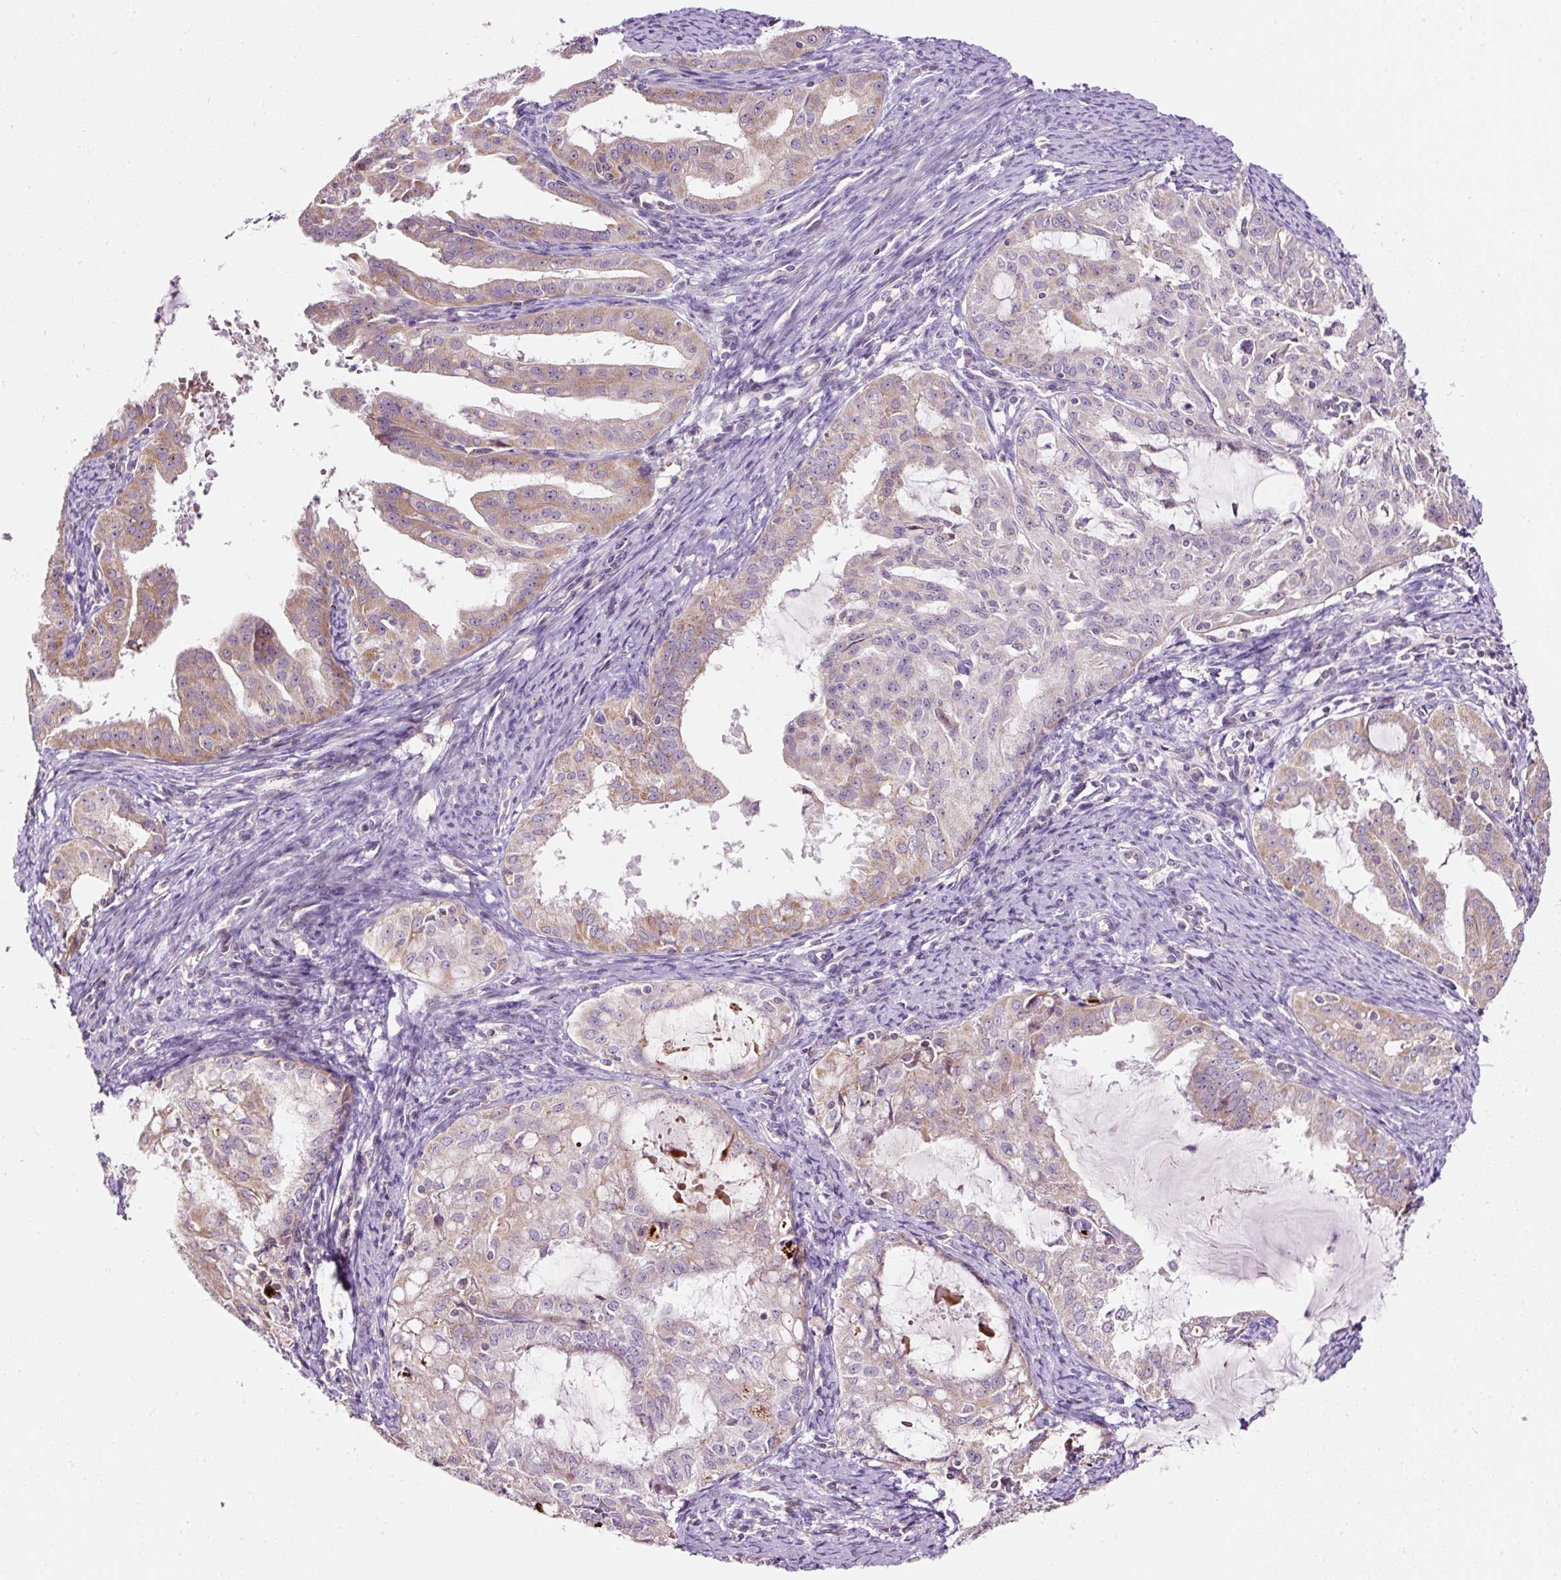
{"staining": {"intensity": "weak", "quantity": "25%-75%", "location": "cytoplasmic/membranous"}, "tissue": "endometrial cancer", "cell_type": "Tumor cells", "image_type": "cancer", "snomed": [{"axis": "morphology", "description": "Adenocarcinoma, NOS"}, {"axis": "topography", "description": "Endometrium"}], "caption": "High-power microscopy captured an IHC histopathology image of endometrial cancer (adenocarcinoma), revealing weak cytoplasmic/membranous expression in approximately 25%-75% of tumor cells. The staining is performed using DAB (3,3'-diaminobenzidine) brown chromogen to label protein expression. The nuclei are counter-stained blue using hematoxylin.", "gene": "BOLA3", "patient": {"sex": "female", "age": 70}}